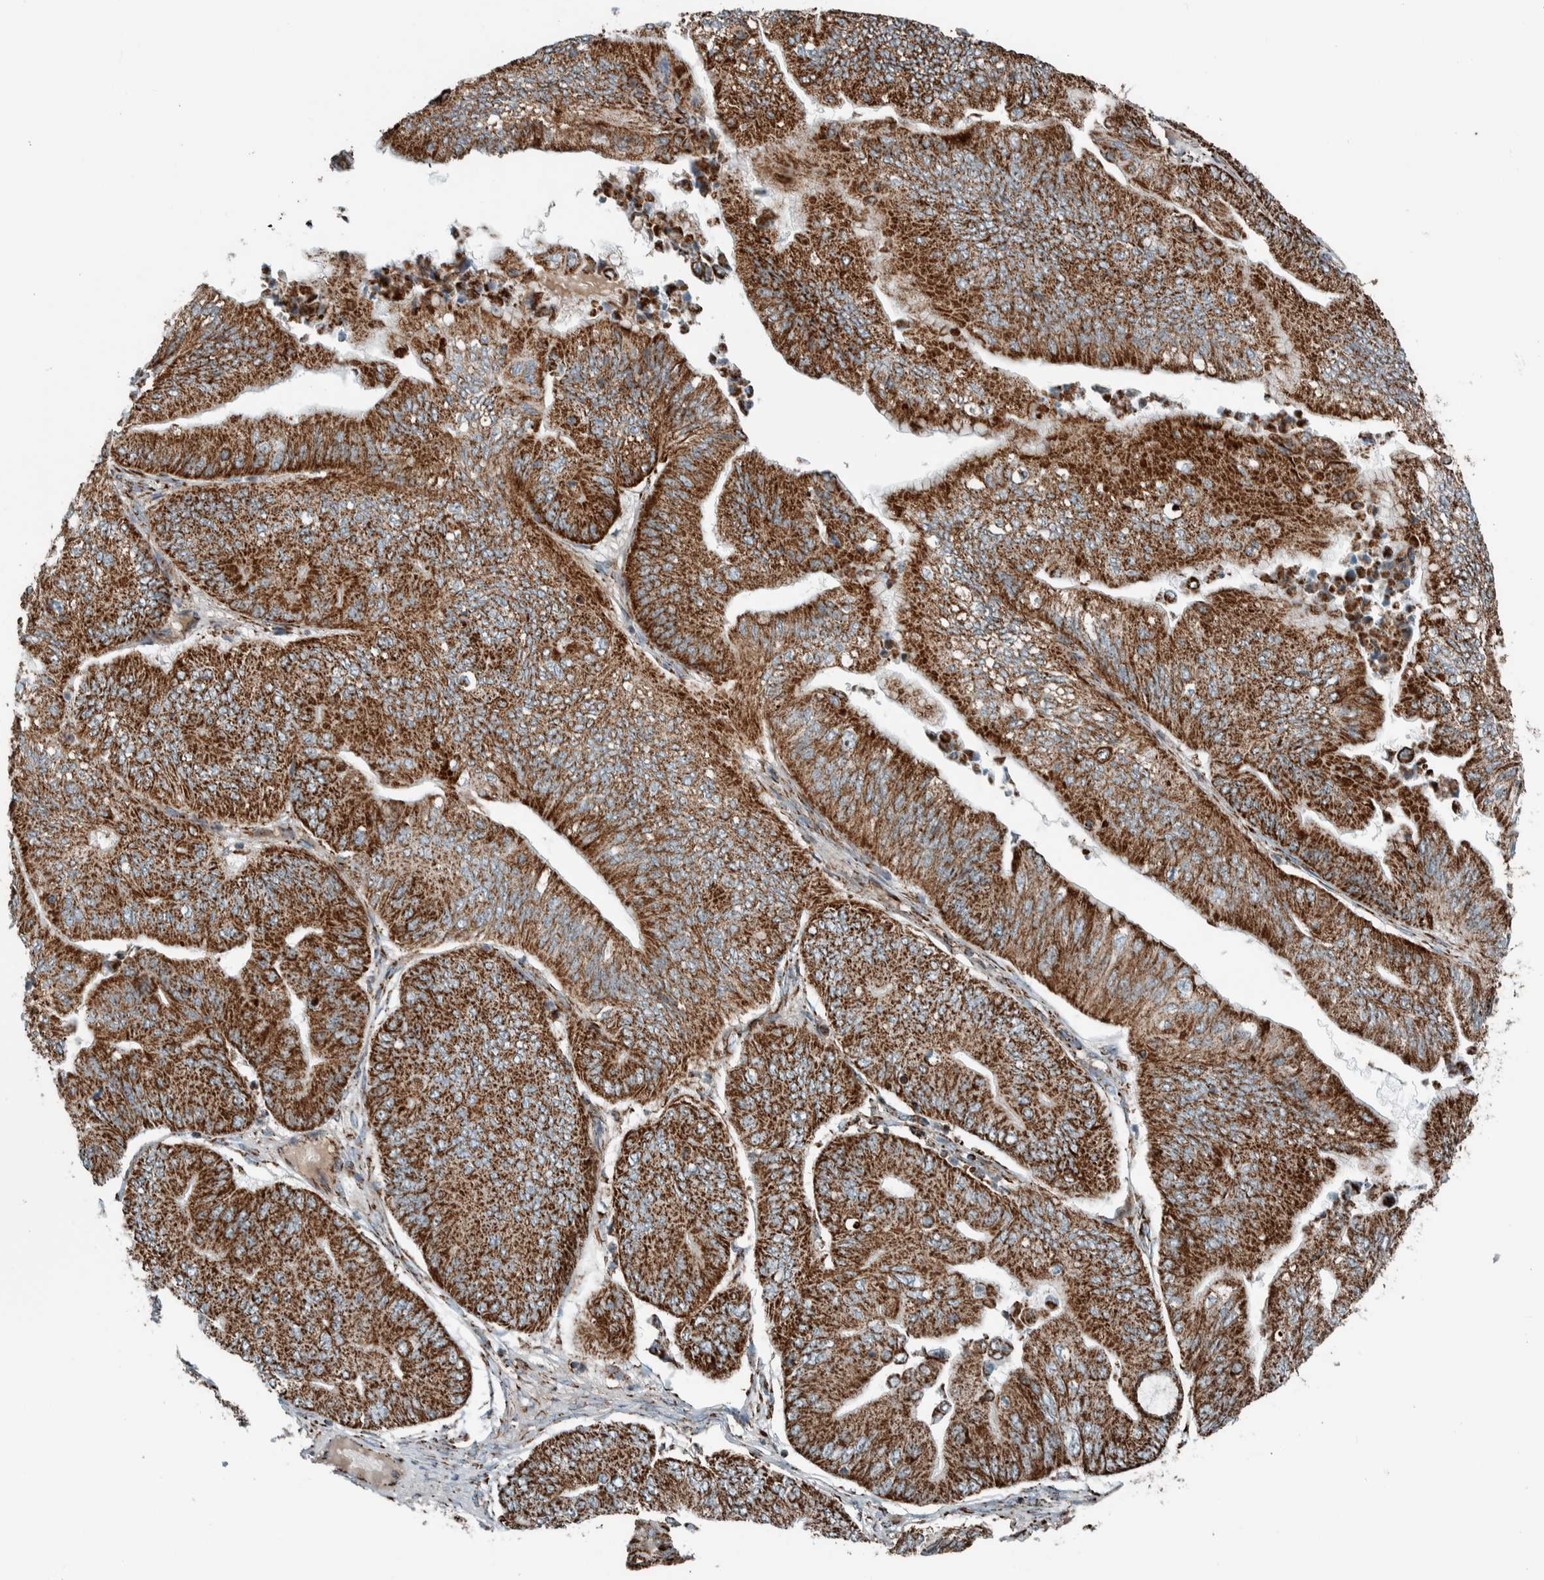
{"staining": {"intensity": "strong", "quantity": ">75%", "location": "cytoplasmic/membranous"}, "tissue": "ovarian cancer", "cell_type": "Tumor cells", "image_type": "cancer", "snomed": [{"axis": "morphology", "description": "Cystadenocarcinoma, mucinous, NOS"}, {"axis": "topography", "description": "Ovary"}], "caption": "A high amount of strong cytoplasmic/membranous expression is seen in about >75% of tumor cells in ovarian cancer (mucinous cystadenocarcinoma) tissue. (DAB IHC, brown staining for protein, blue staining for nuclei).", "gene": "CNTROB", "patient": {"sex": "female", "age": 61}}